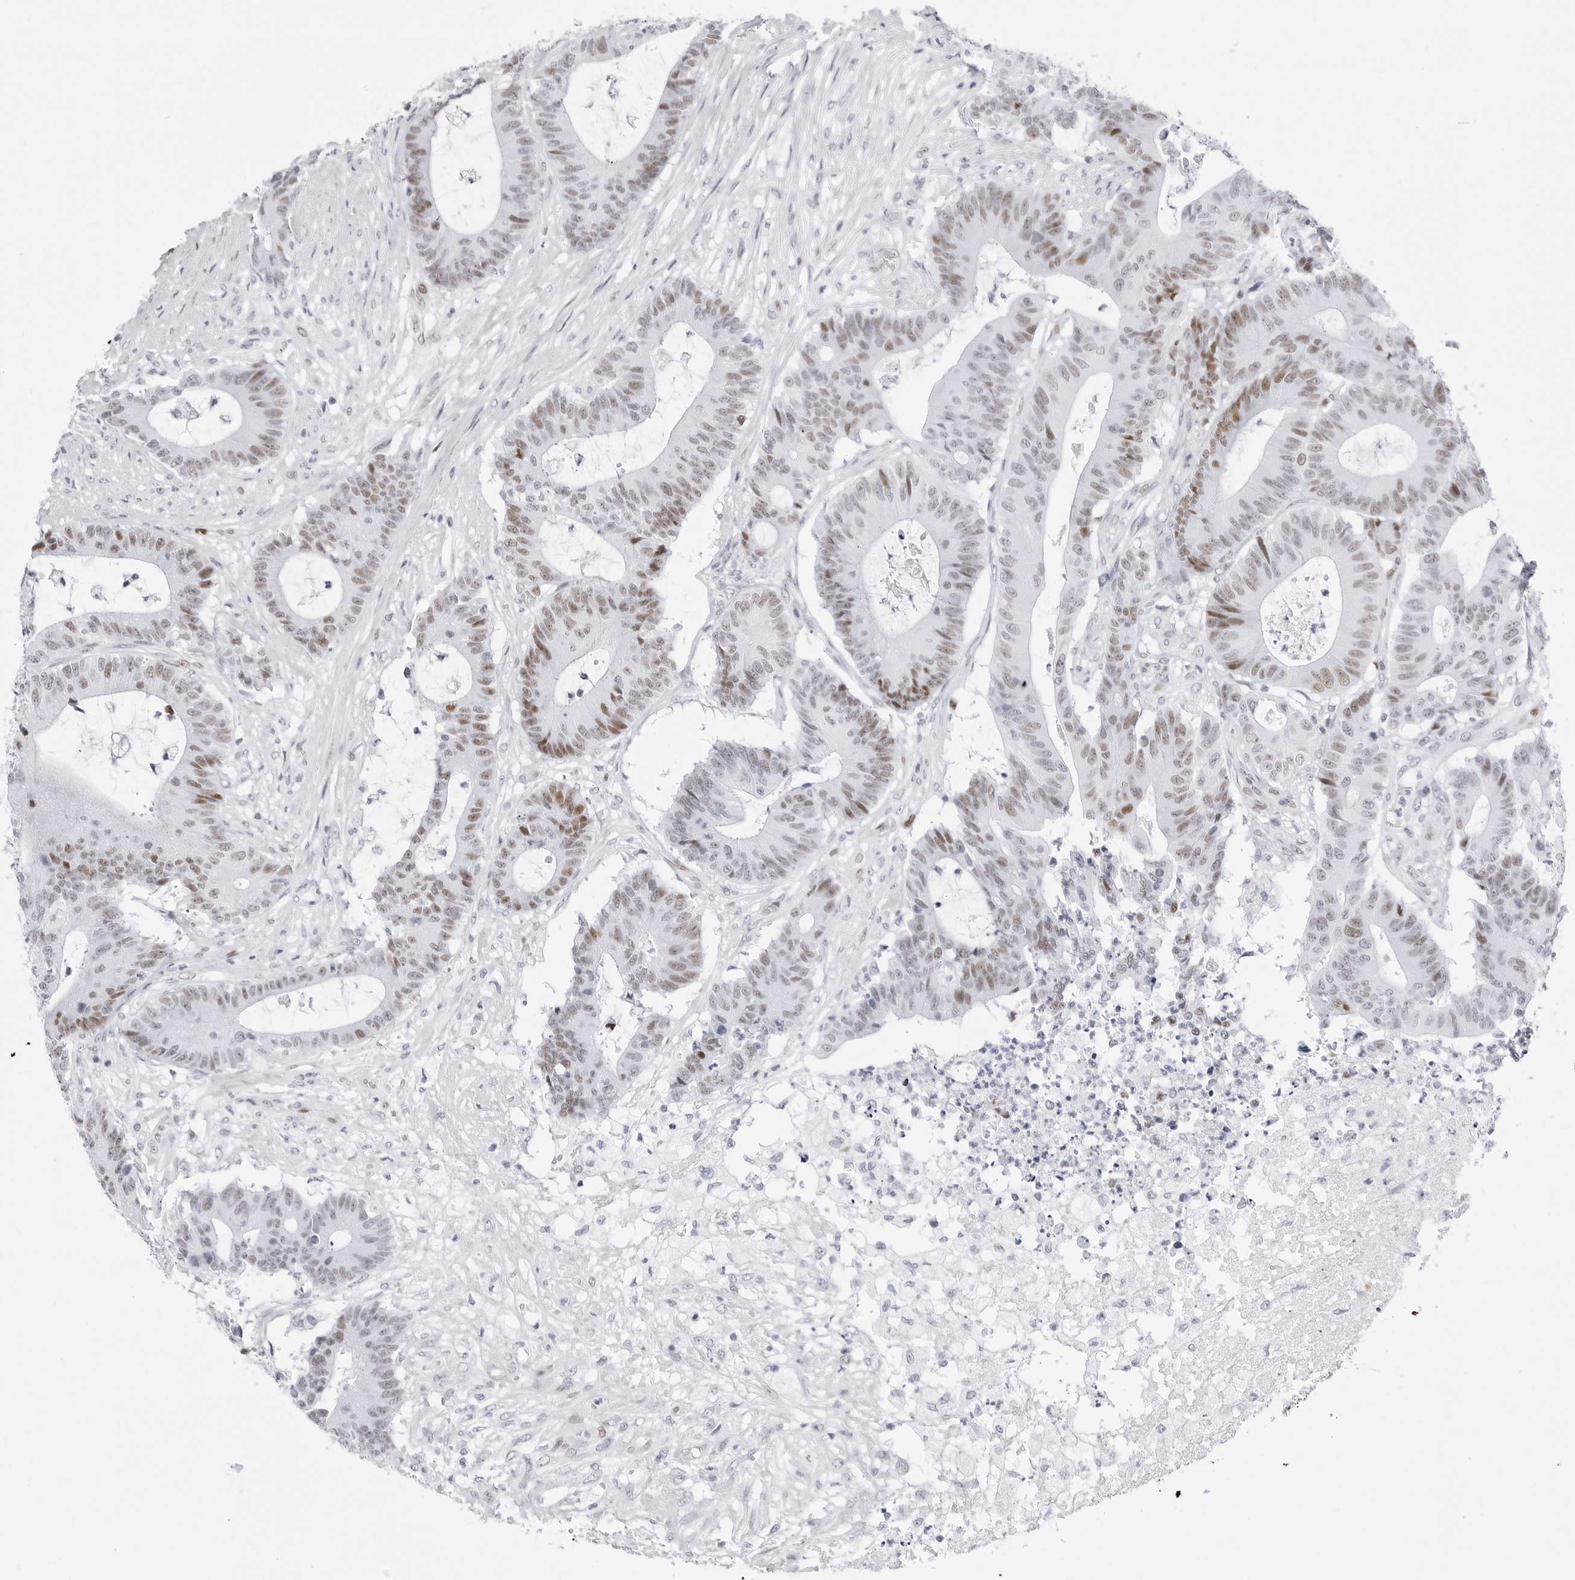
{"staining": {"intensity": "moderate", "quantity": "25%-75%", "location": "nuclear"}, "tissue": "colorectal cancer", "cell_type": "Tumor cells", "image_type": "cancer", "snomed": [{"axis": "morphology", "description": "Adenocarcinoma, NOS"}, {"axis": "topography", "description": "Colon"}], "caption": "About 25%-75% of tumor cells in human colorectal cancer exhibit moderate nuclear protein positivity as visualized by brown immunohistochemical staining.", "gene": "NASP", "patient": {"sex": "female", "age": 84}}